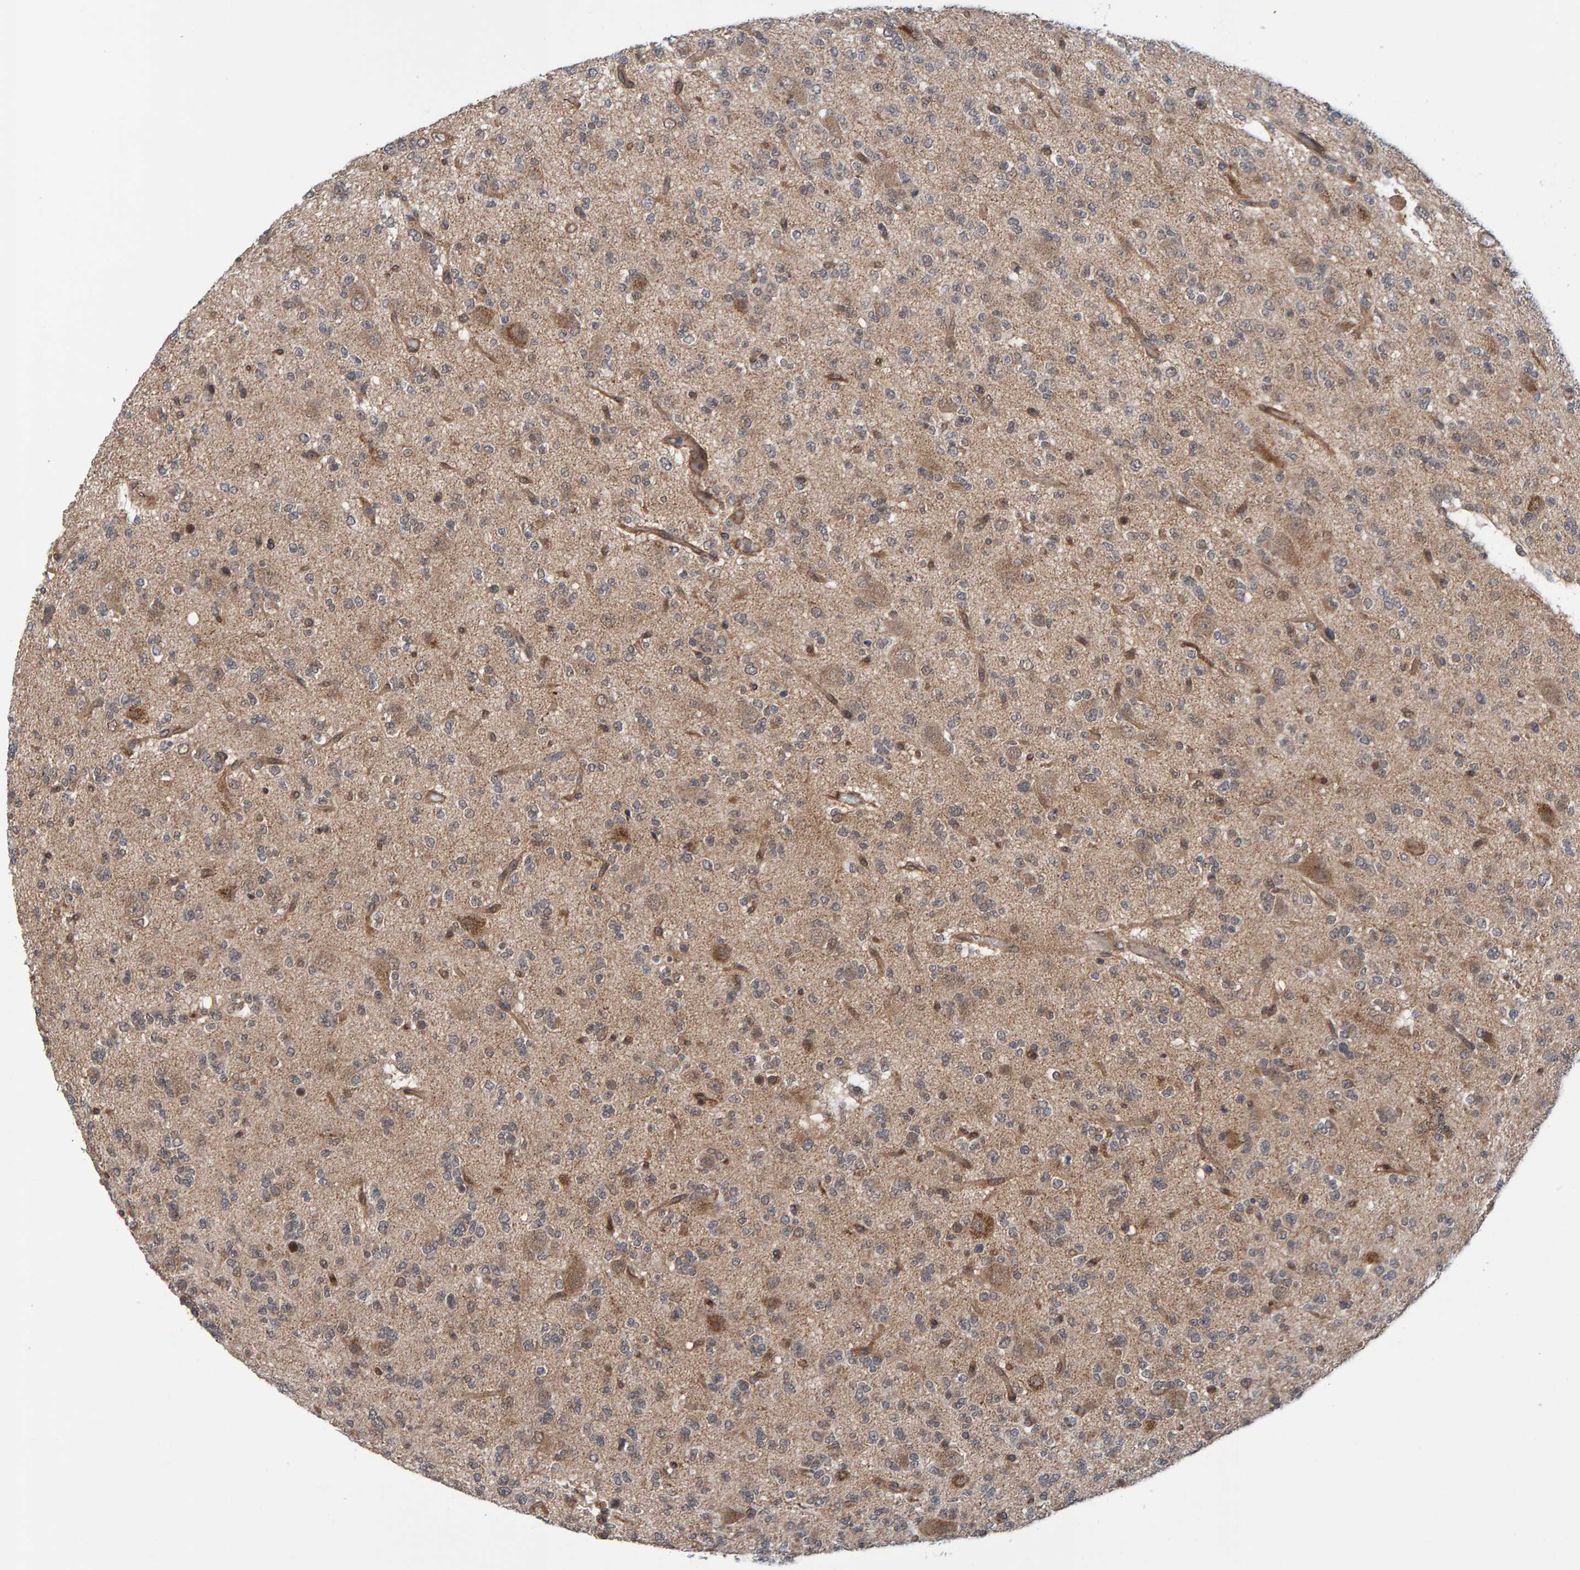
{"staining": {"intensity": "weak", "quantity": "25%-75%", "location": "cytoplasmic/membranous"}, "tissue": "glioma", "cell_type": "Tumor cells", "image_type": "cancer", "snomed": [{"axis": "morphology", "description": "Glioma, malignant, Low grade"}, {"axis": "topography", "description": "Brain"}], "caption": "About 25%-75% of tumor cells in human low-grade glioma (malignant) display weak cytoplasmic/membranous protein staining as visualized by brown immunohistochemical staining.", "gene": "SCRN2", "patient": {"sex": "male", "age": 38}}